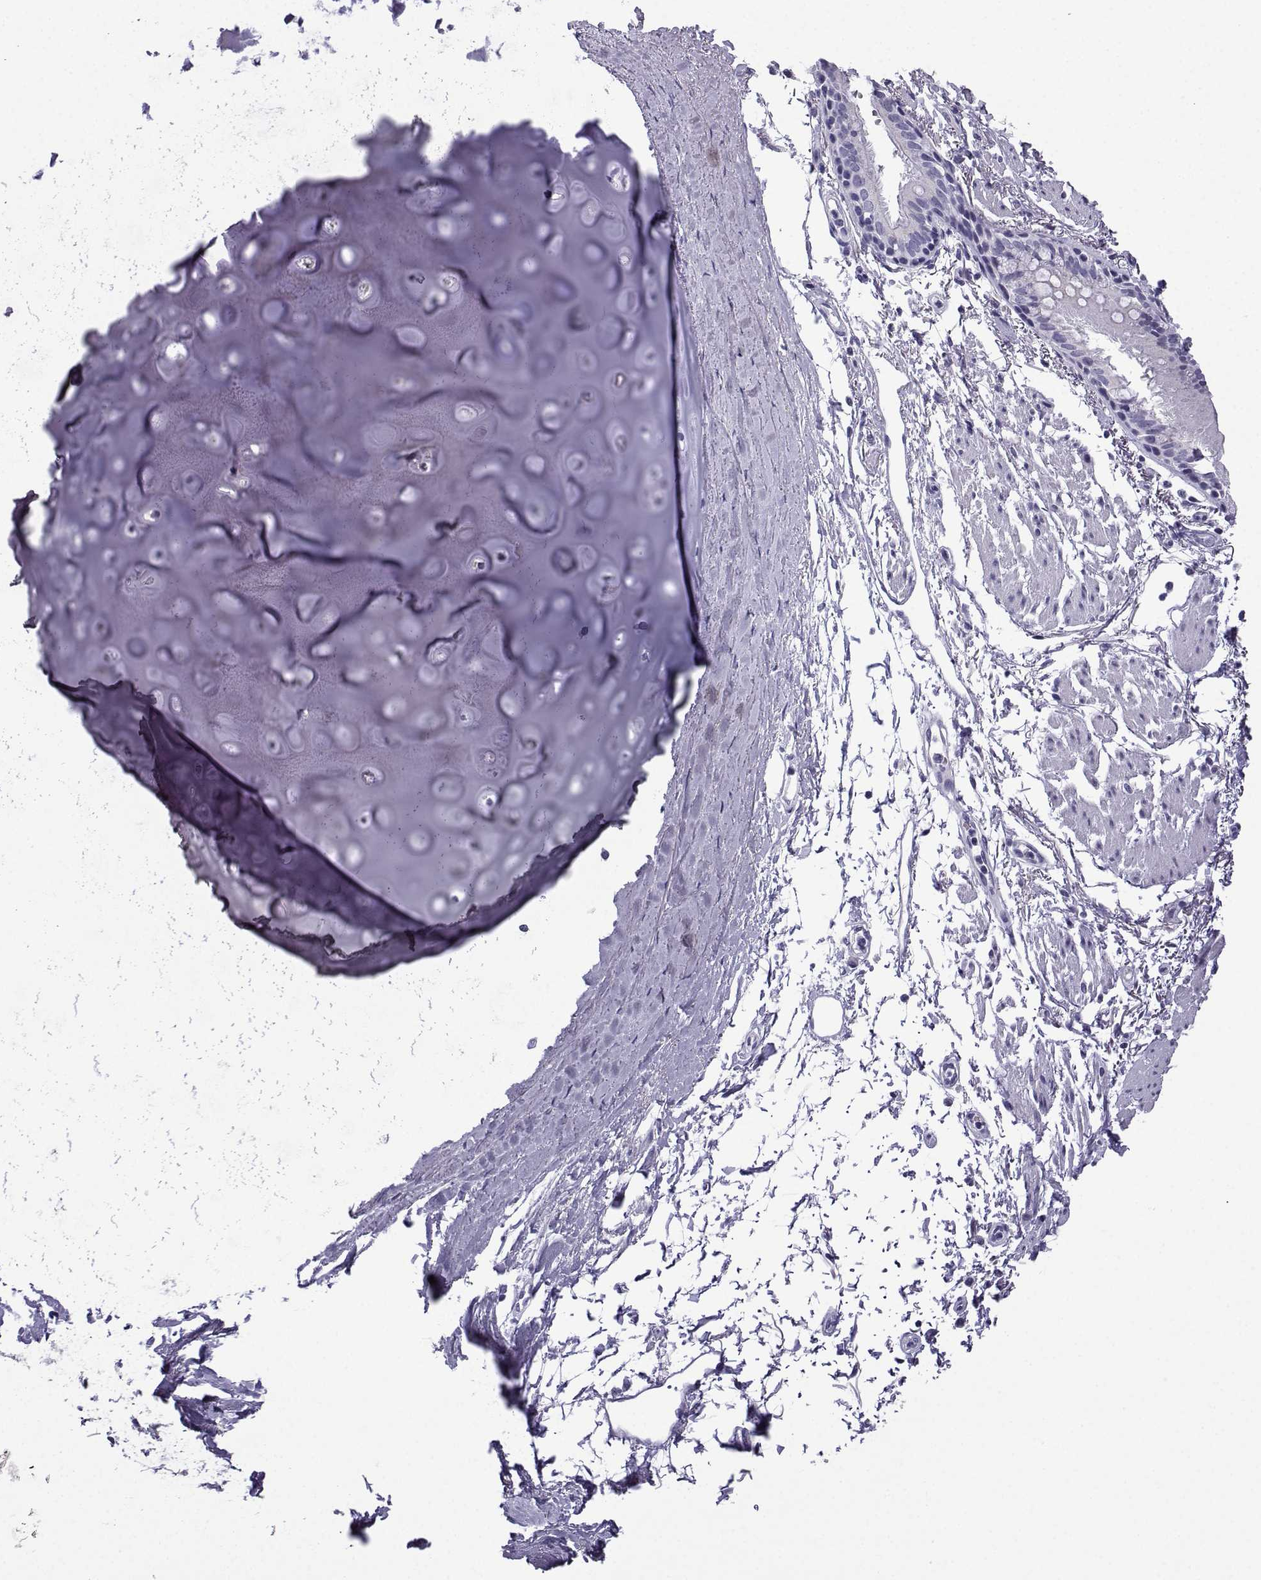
{"staining": {"intensity": "negative", "quantity": "none", "location": "none"}, "tissue": "bronchus", "cell_type": "Respiratory epithelial cells", "image_type": "normal", "snomed": [{"axis": "morphology", "description": "Normal tissue, NOS"}, {"axis": "topography", "description": "Lymph node"}, {"axis": "topography", "description": "Bronchus"}], "caption": "Immunohistochemistry histopathology image of normal bronchus: human bronchus stained with DAB (3,3'-diaminobenzidine) demonstrates no significant protein positivity in respiratory epithelial cells.", "gene": "ACRBP", "patient": {"sex": "female", "age": 70}}